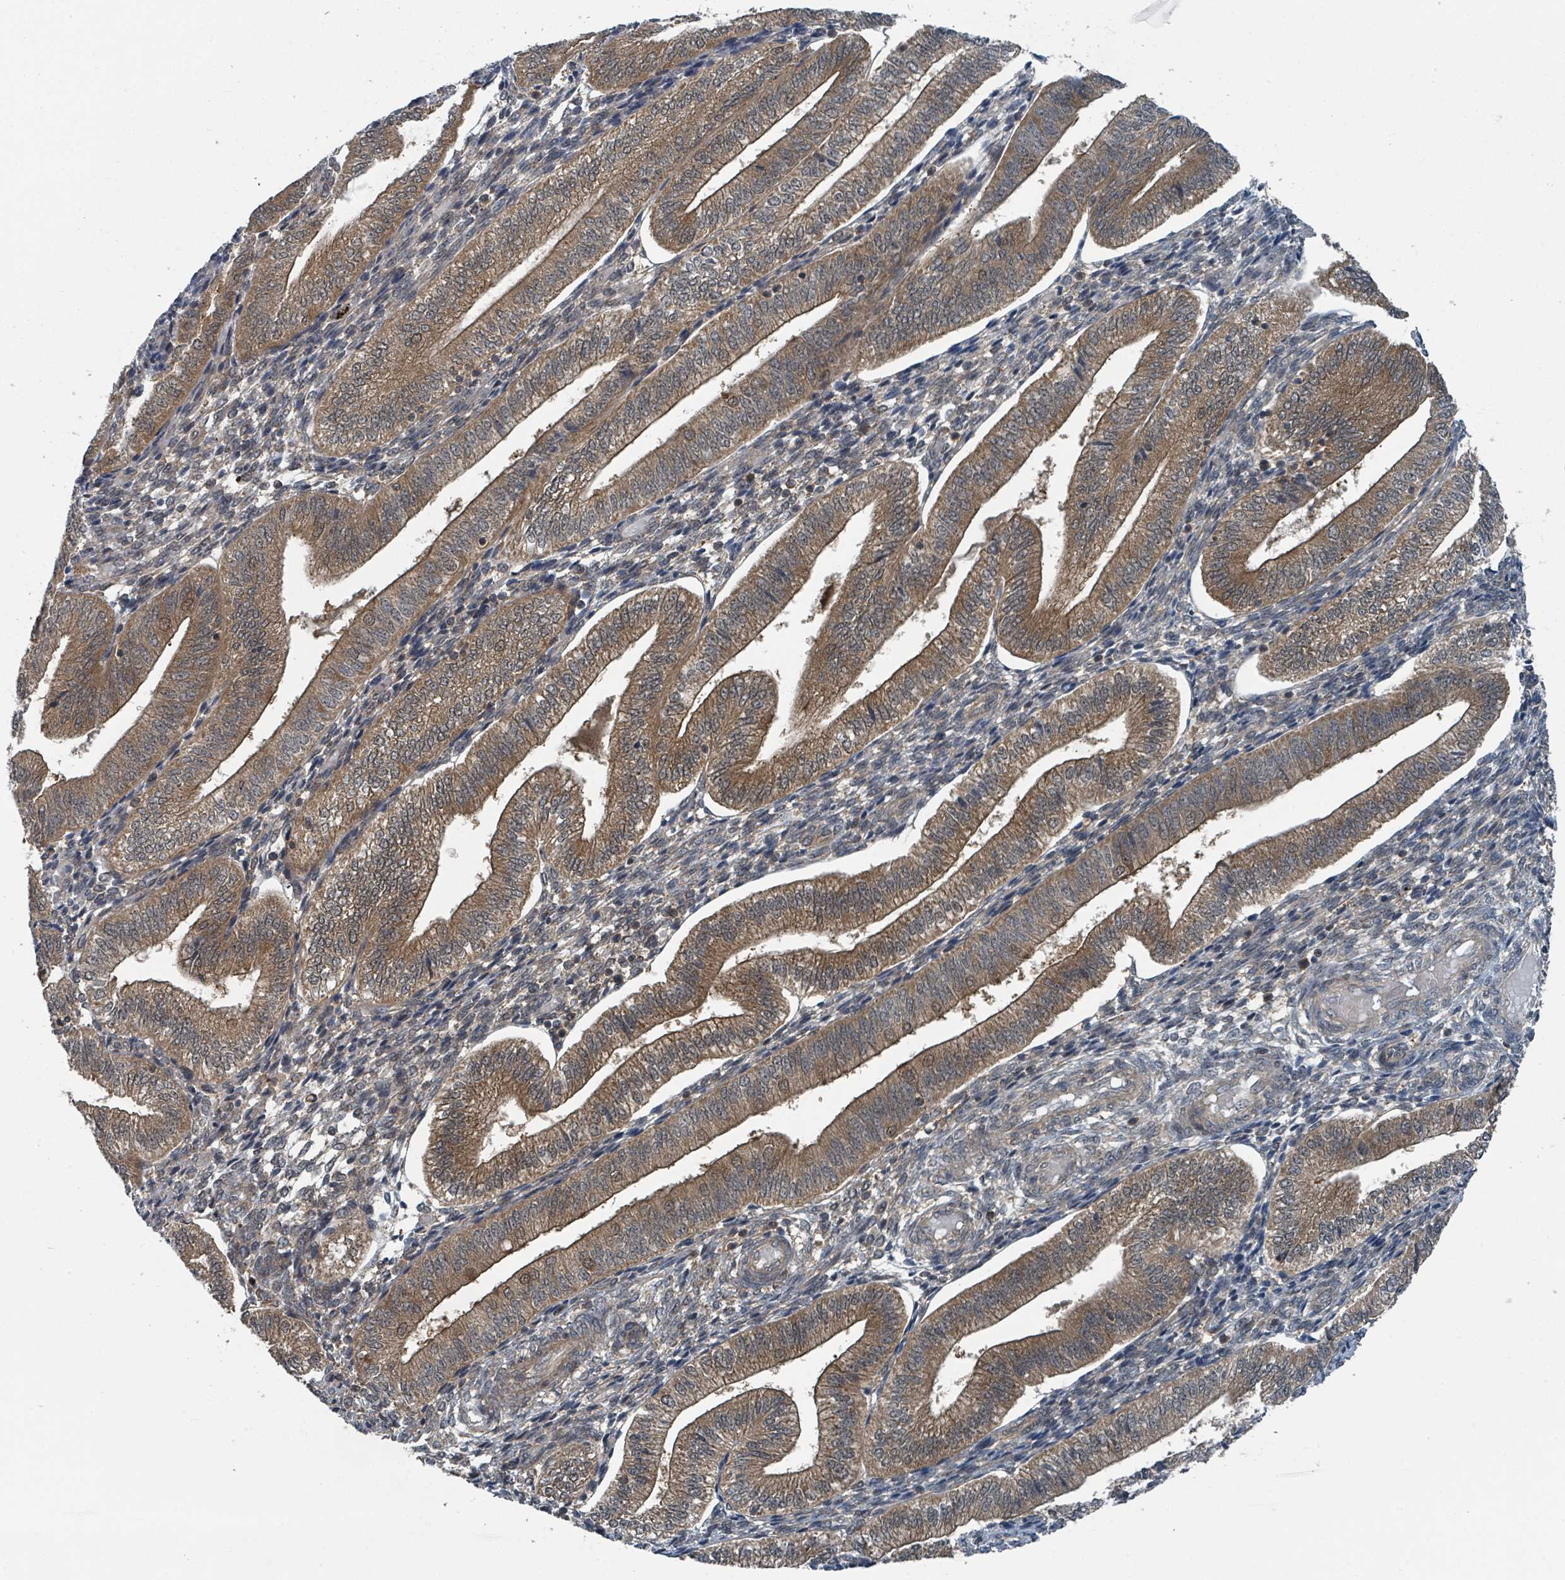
{"staining": {"intensity": "weak", "quantity": ">75%", "location": "cytoplasmic/membranous,nuclear"}, "tissue": "endometrium", "cell_type": "Cells in endometrial stroma", "image_type": "normal", "snomed": [{"axis": "morphology", "description": "Normal tissue, NOS"}, {"axis": "topography", "description": "Endometrium"}], "caption": "This image exhibits unremarkable endometrium stained with immunohistochemistry (IHC) to label a protein in brown. The cytoplasmic/membranous,nuclear of cells in endometrial stroma show weak positivity for the protein. Nuclei are counter-stained blue.", "gene": "GOLGA7B", "patient": {"sex": "female", "age": 34}}